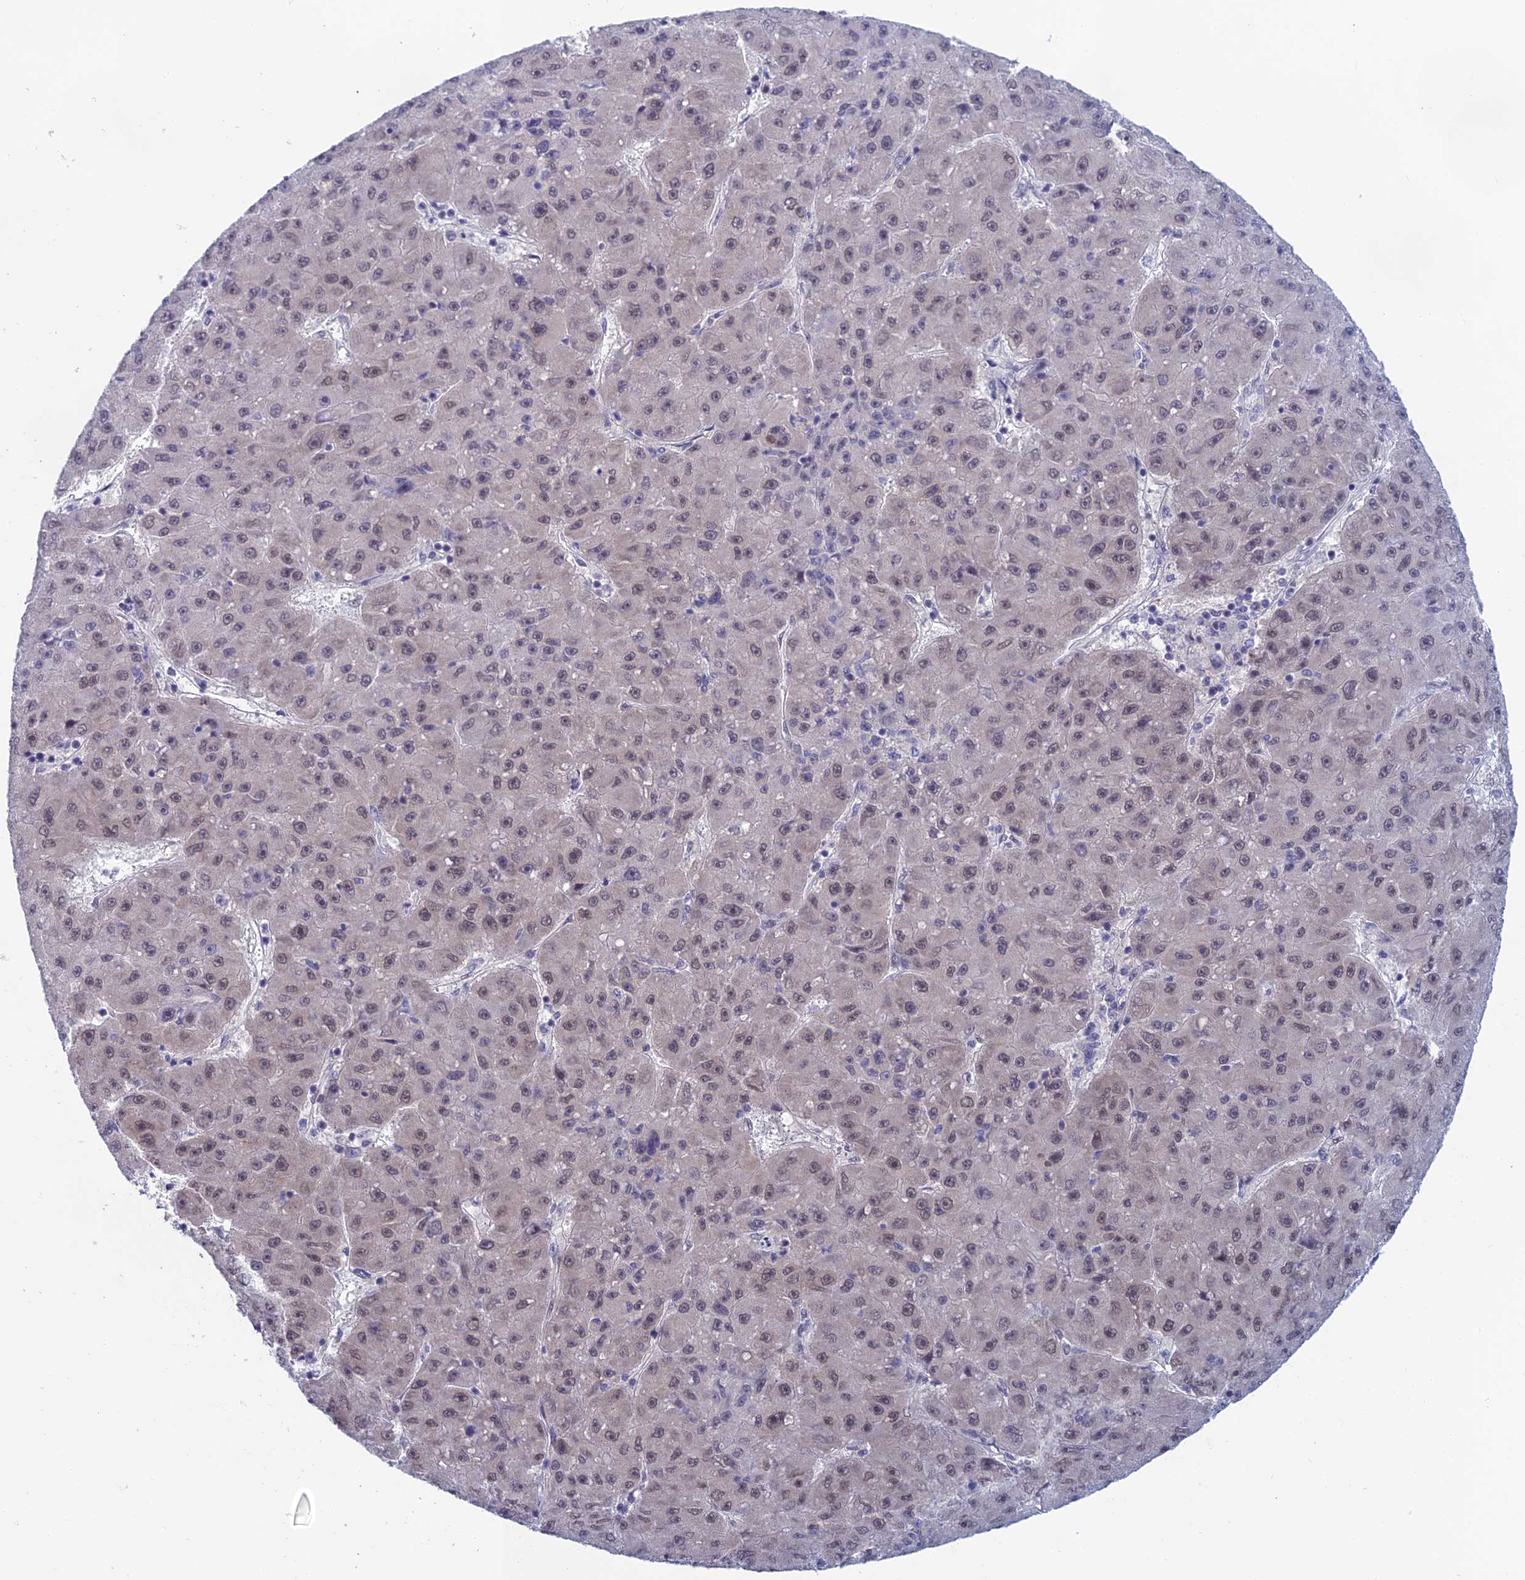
{"staining": {"intensity": "weak", "quantity": "25%-75%", "location": "nuclear"}, "tissue": "liver cancer", "cell_type": "Tumor cells", "image_type": "cancer", "snomed": [{"axis": "morphology", "description": "Carcinoma, Hepatocellular, NOS"}, {"axis": "topography", "description": "Liver"}], "caption": "There is low levels of weak nuclear staining in tumor cells of hepatocellular carcinoma (liver), as demonstrated by immunohistochemical staining (brown color).", "gene": "NABP2", "patient": {"sex": "male", "age": 67}}